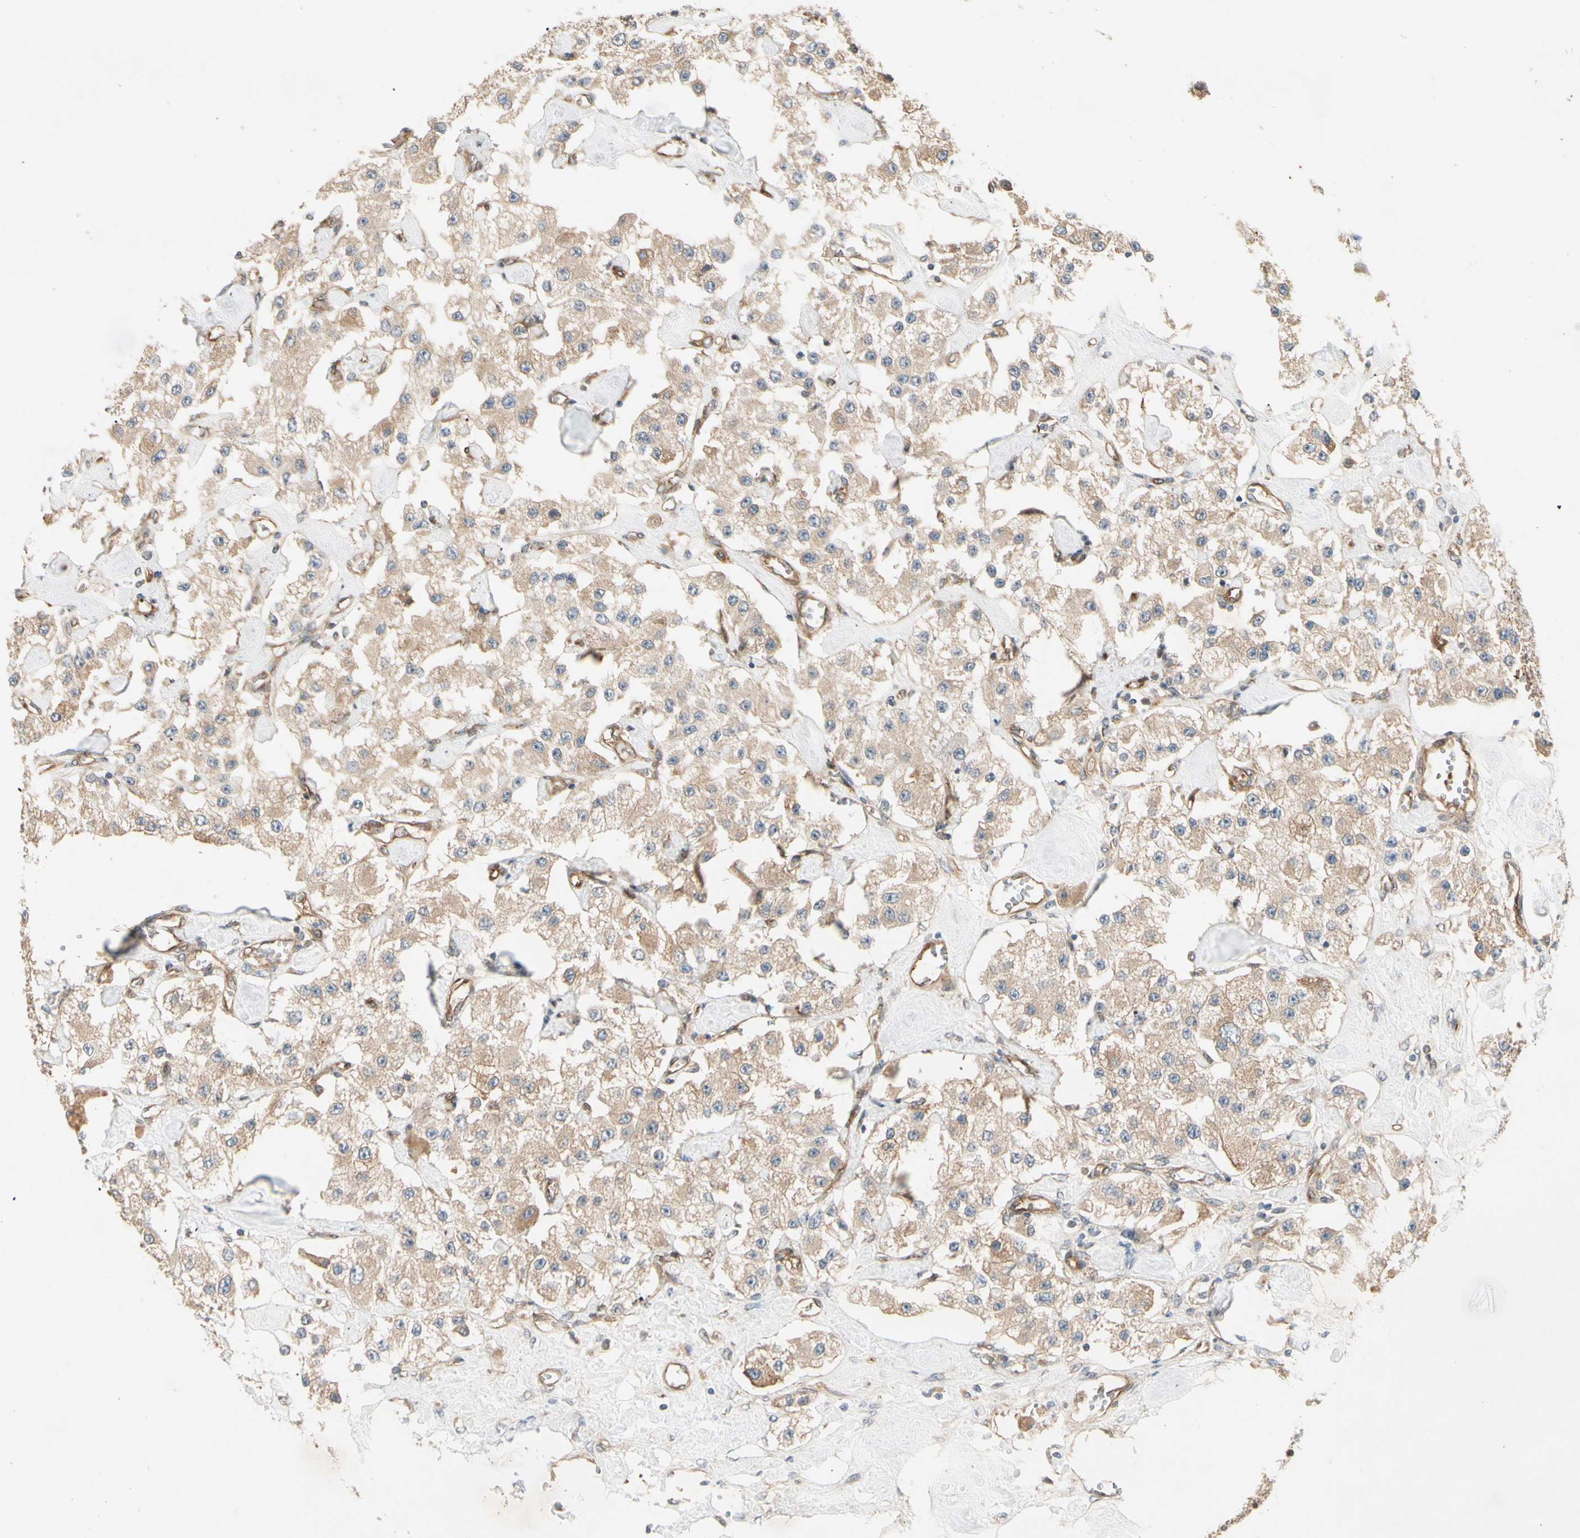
{"staining": {"intensity": "weak", "quantity": ">75%", "location": "cytoplasmic/membranous"}, "tissue": "carcinoid", "cell_type": "Tumor cells", "image_type": "cancer", "snomed": [{"axis": "morphology", "description": "Carcinoid, malignant, NOS"}, {"axis": "topography", "description": "Pancreas"}], "caption": "Immunohistochemical staining of human carcinoid displays low levels of weak cytoplasmic/membranous positivity in approximately >75% of tumor cells.", "gene": "ROCK2", "patient": {"sex": "male", "age": 41}}